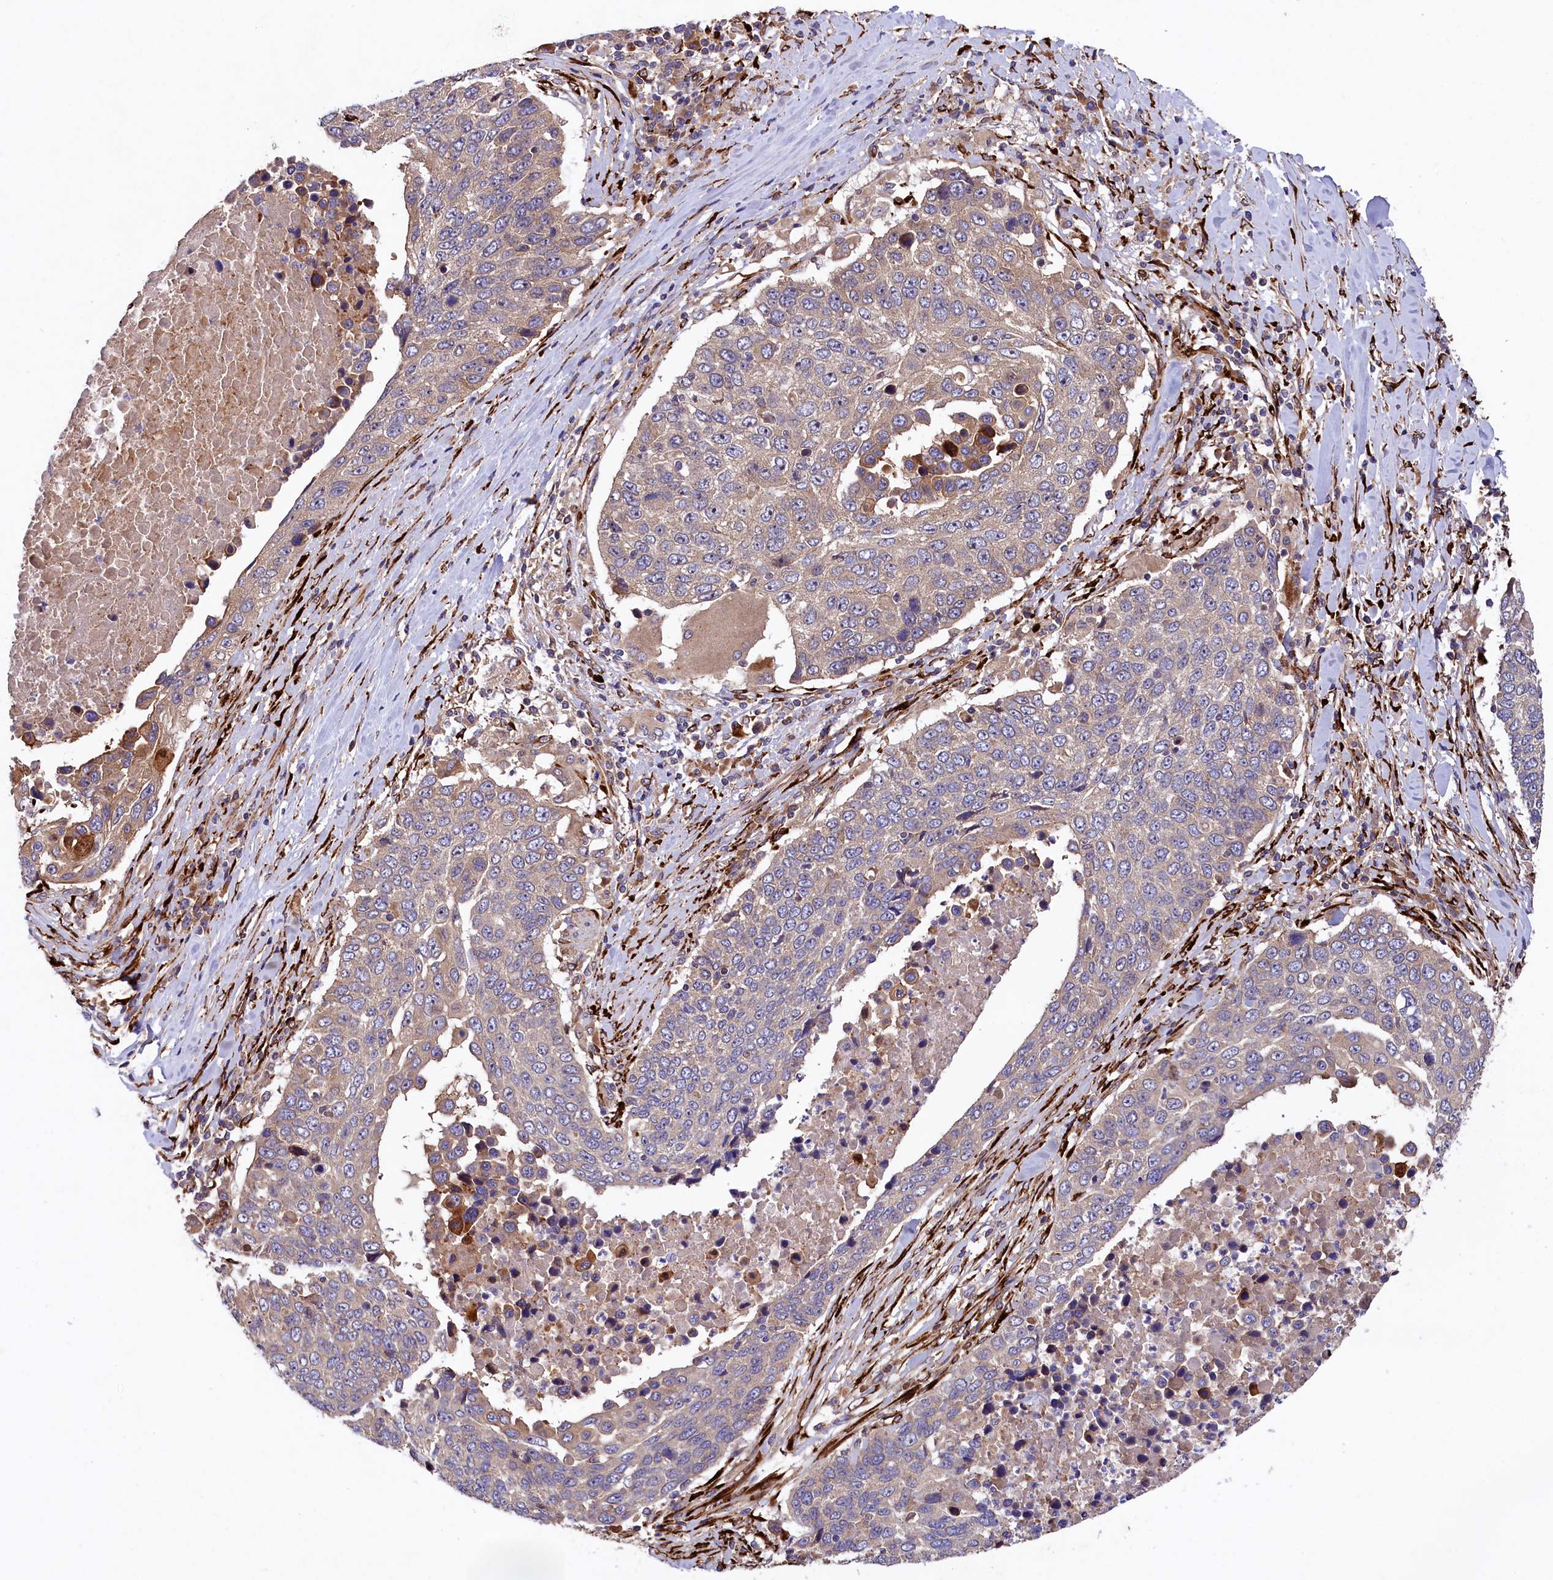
{"staining": {"intensity": "weak", "quantity": "<25%", "location": "cytoplasmic/membranous"}, "tissue": "lung cancer", "cell_type": "Tumor cells", "image_type": "cancer", "snomed": [{"axis": "morphology", "description": "Squamous cell carcinoma, NOS"}, {"axis": "topography", "description": "Lung"}], "caption": "This micrograph is of lung cancer stained with IHC to label a protein in brown with the nuclei are counter-stained blue. There is no positivity in tumor cells. (Stains: DAB (3,3'-diaminobenzidine) immunohistochemistry (IHC) with hematoxylin counter stain, Microscopy: brightfield microscopy at high magnification).", "gene": "ARRDC4", "patient": {"sex": "male", "age": 66}}